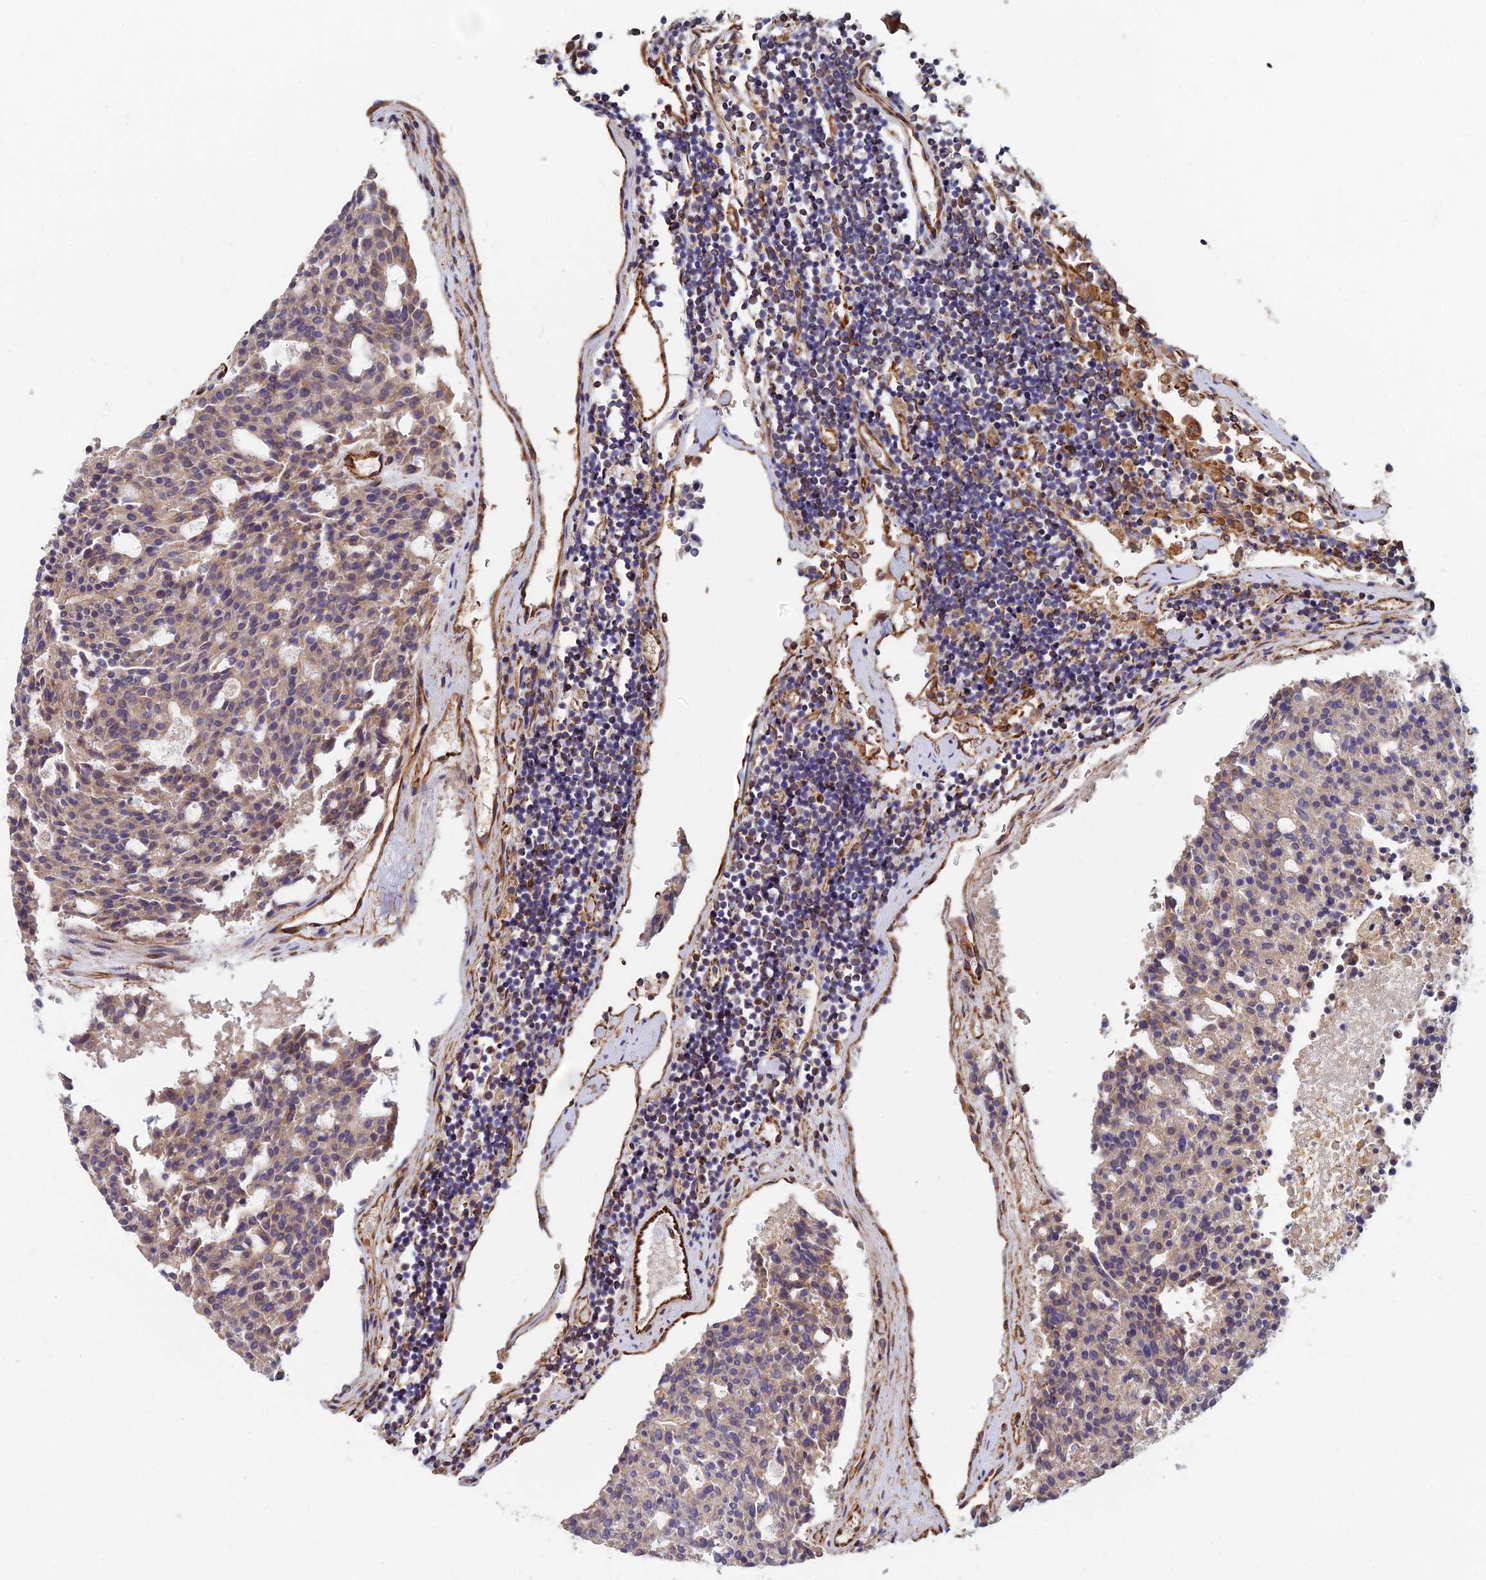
{"staining": {"intensity": "weak", "quantity": ">75%", "location": "cytoplasmic/membranous"}, "tissue": "carcinoid", "cell_type": "Tumor cells", "image_type": "cancer", "snomed": [{"axis": "morphology", "description": "Carcinoid, malignant, NOS"}, {"axis": "topography", "description": "Pancreas"}], "caption": "Protein analysis of carcinoid tissue reveals weak cytoplasmic/membranous positivity in about >75% of tumor cells. (brown staining indicates protein expression, while blue staining denotes nuclei).", "gene": "CDK18", "patient": {"sex": "female", "age": 54}}